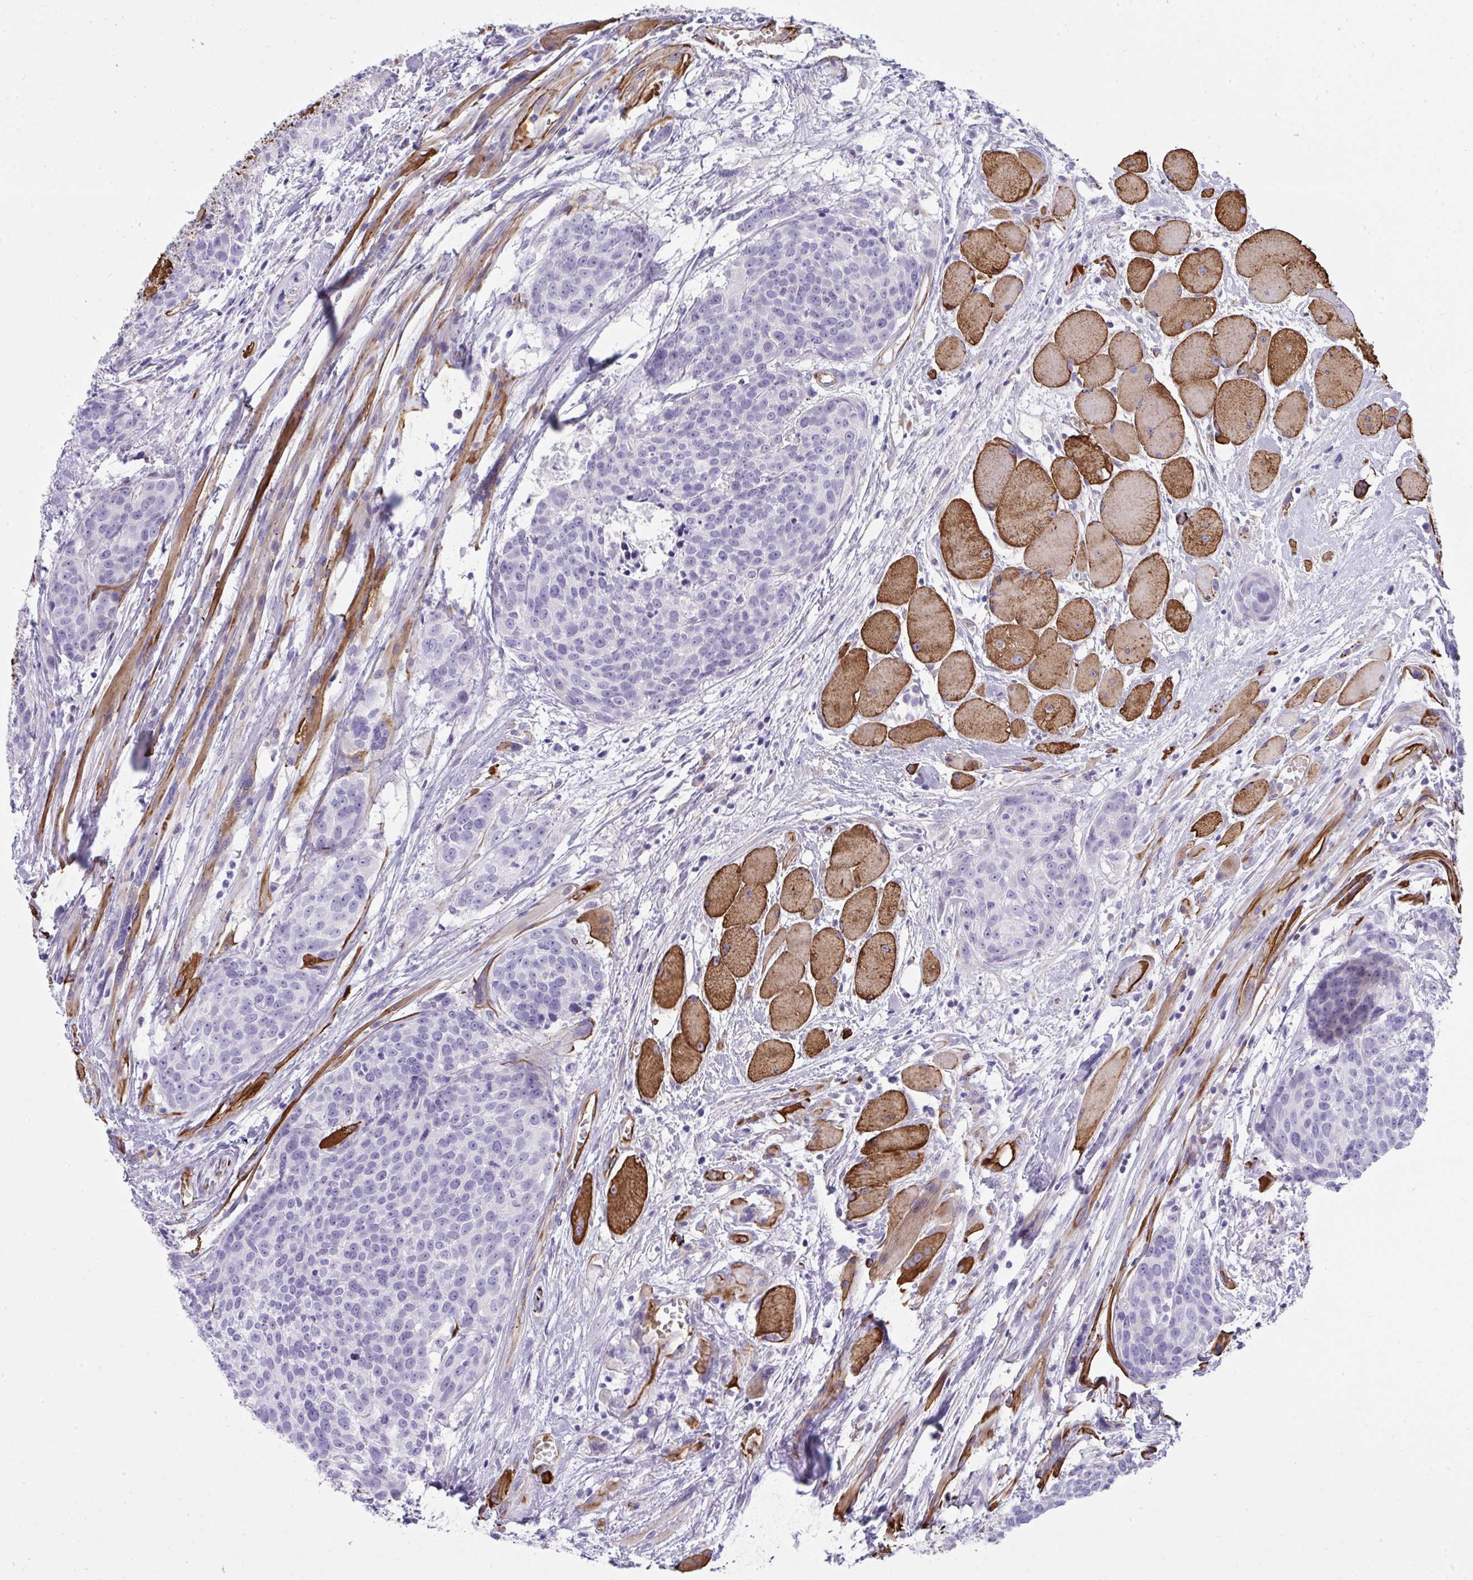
{"staining": {"intensity": "negative", "quantity": "none", "location": "none"}, "tissue": "head and neck cancer", "cell_type": "Tumor cells", "image_type": "cancer", "snomed": [{"axis": "morphology", "description": "Squamous cell carcinoma, NOS"}, {"axis": "topography", "description": "Oral tissue"}, {"axis": "topography", "description": "Head-Neck"}], "caption": "Tumor cells are negative for protein expression in human head and neck cancer.", "gene": "SLC35B1", "patient": {"sex": "male", "age": 64}}